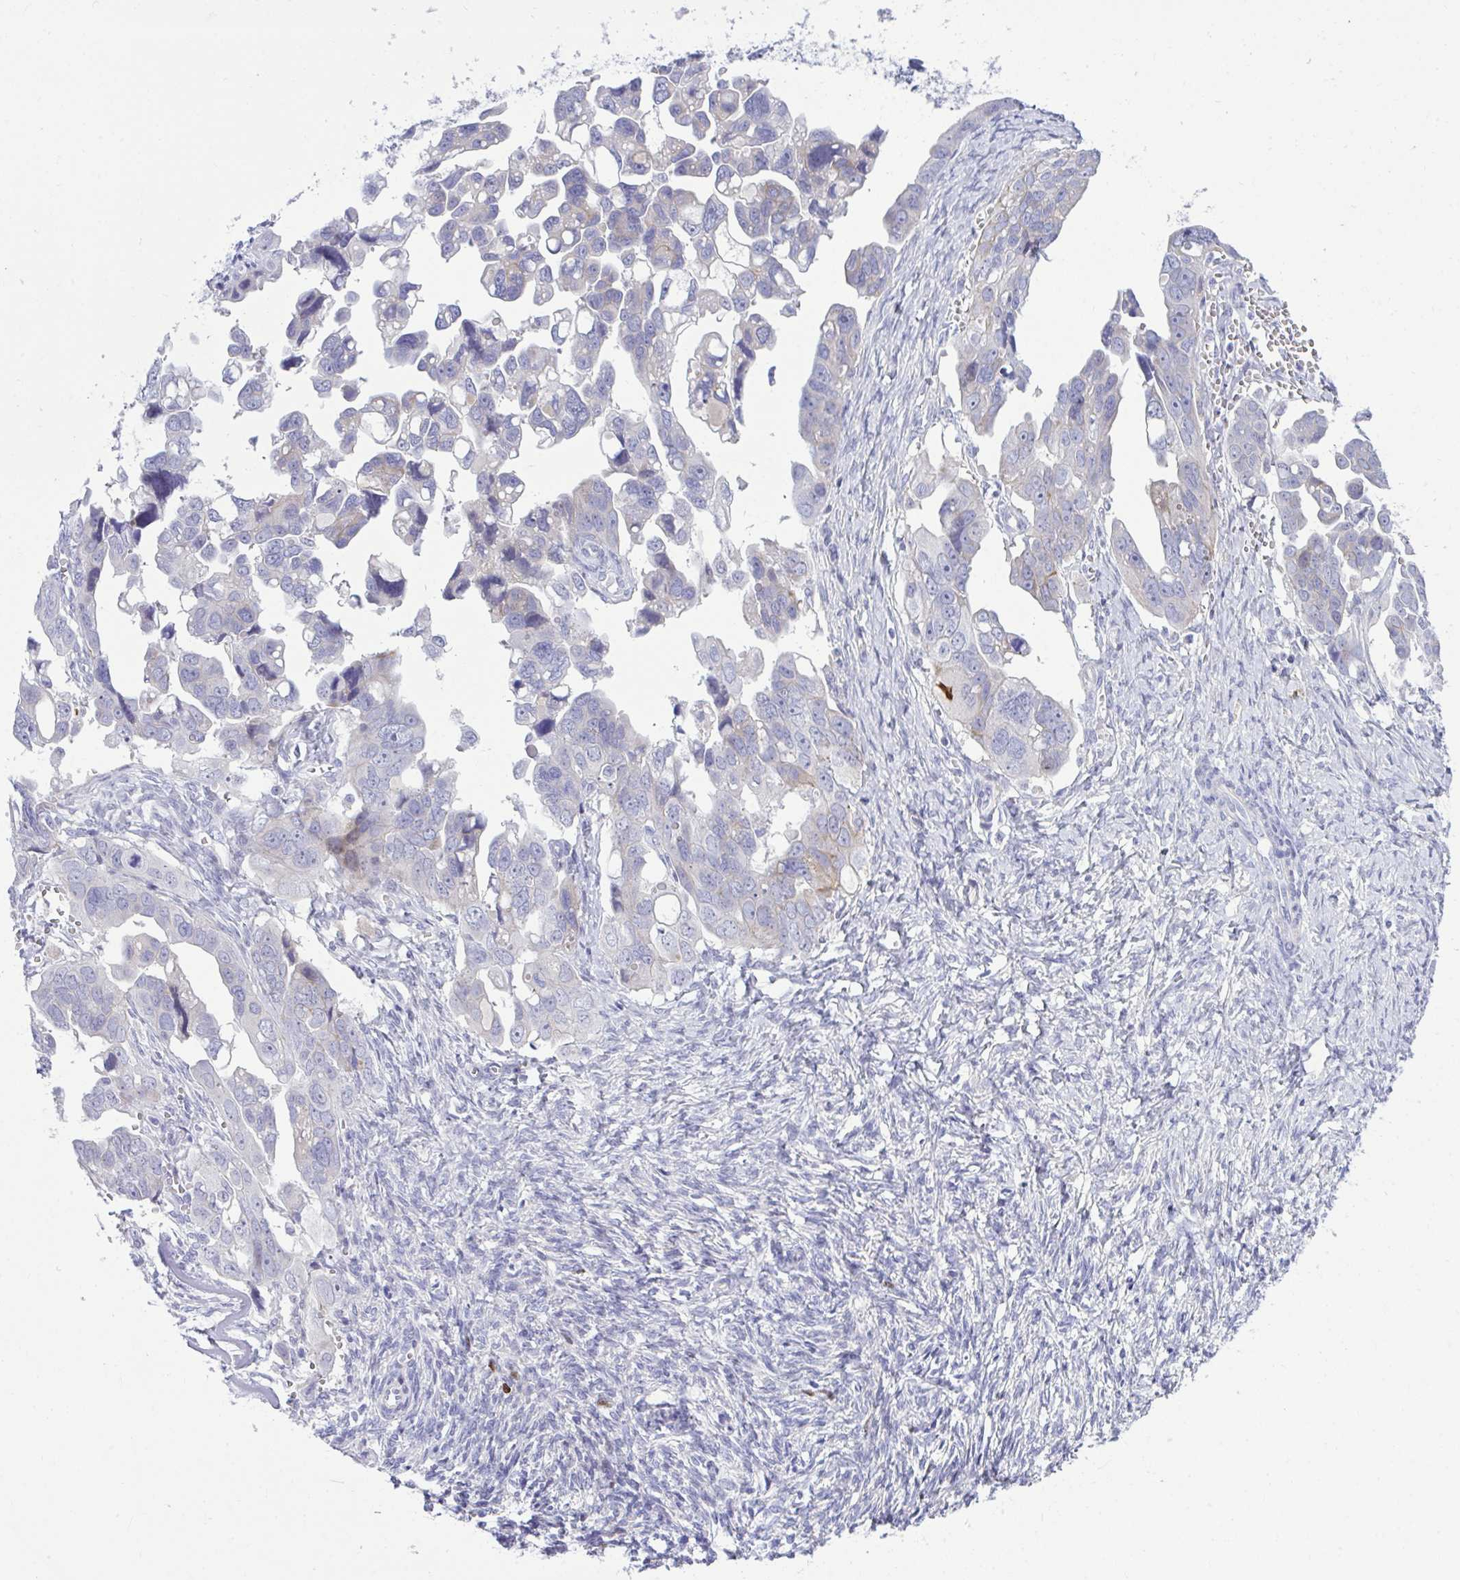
{"staining": {"intensity": "weak", "quantity": "<25%", "location": "cytoplasmic/membranous"}, "tissue": "ovarian cancer", "cell_type": "Tumor cells", "image_type": "cancer", "snomed": [{"axis": "morphology", "description": "Cystadenocarcinoma, serous, NOS"}, {"axis": "topography", "description": "Ovary"}], "caption": "High magnification brightfield microscopy of ovarian cancer stained with DAB (brown) and counterstained with hematoxylin (blue): tumor cells show no significant staining.", "gene": "MED9", "patient": {"sex": "female", "age": 59}}